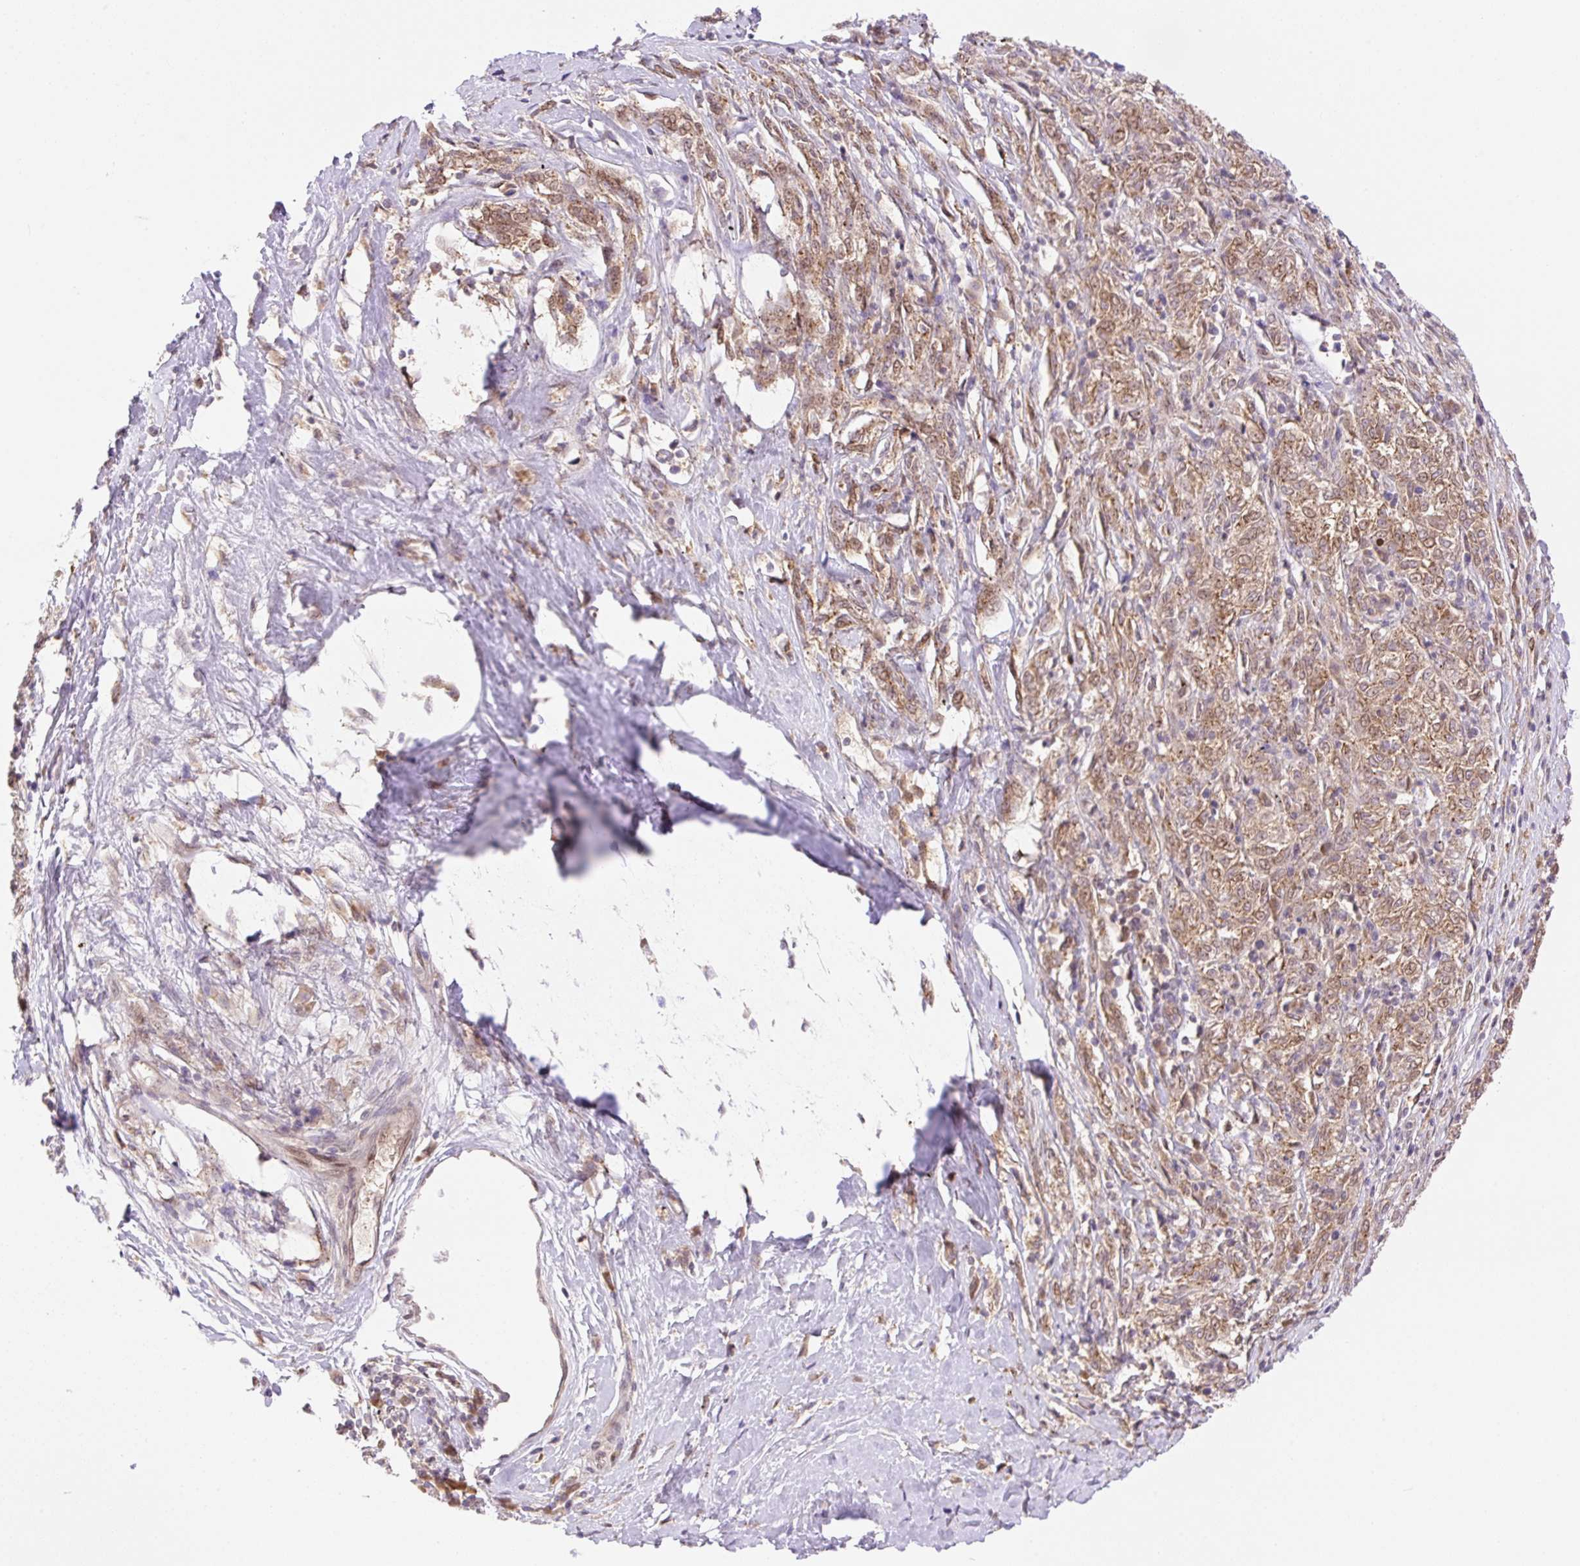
{"staining": {"intensity": "moderate", "quantity": ">75%", "location": "cytoplasmic/membranous,nuclear"}, "tissue": "melanoma", "cell_type": "Tumor cells", "image_type": "cancer", "snomed": [{"axis": "morphology", "description": "Malignant melanoma, NOS"}, {"axis": "topography", "description": "Skin"}], "caption": "This is a histology image of immunohistochemistry (IHC) staining of melanoma, which shows moderate expression in the cytoplasmic/membranous and nuclear of tumor cells.", "gene": "VPS25", "patient": {"sex": "female", "age": 72}}